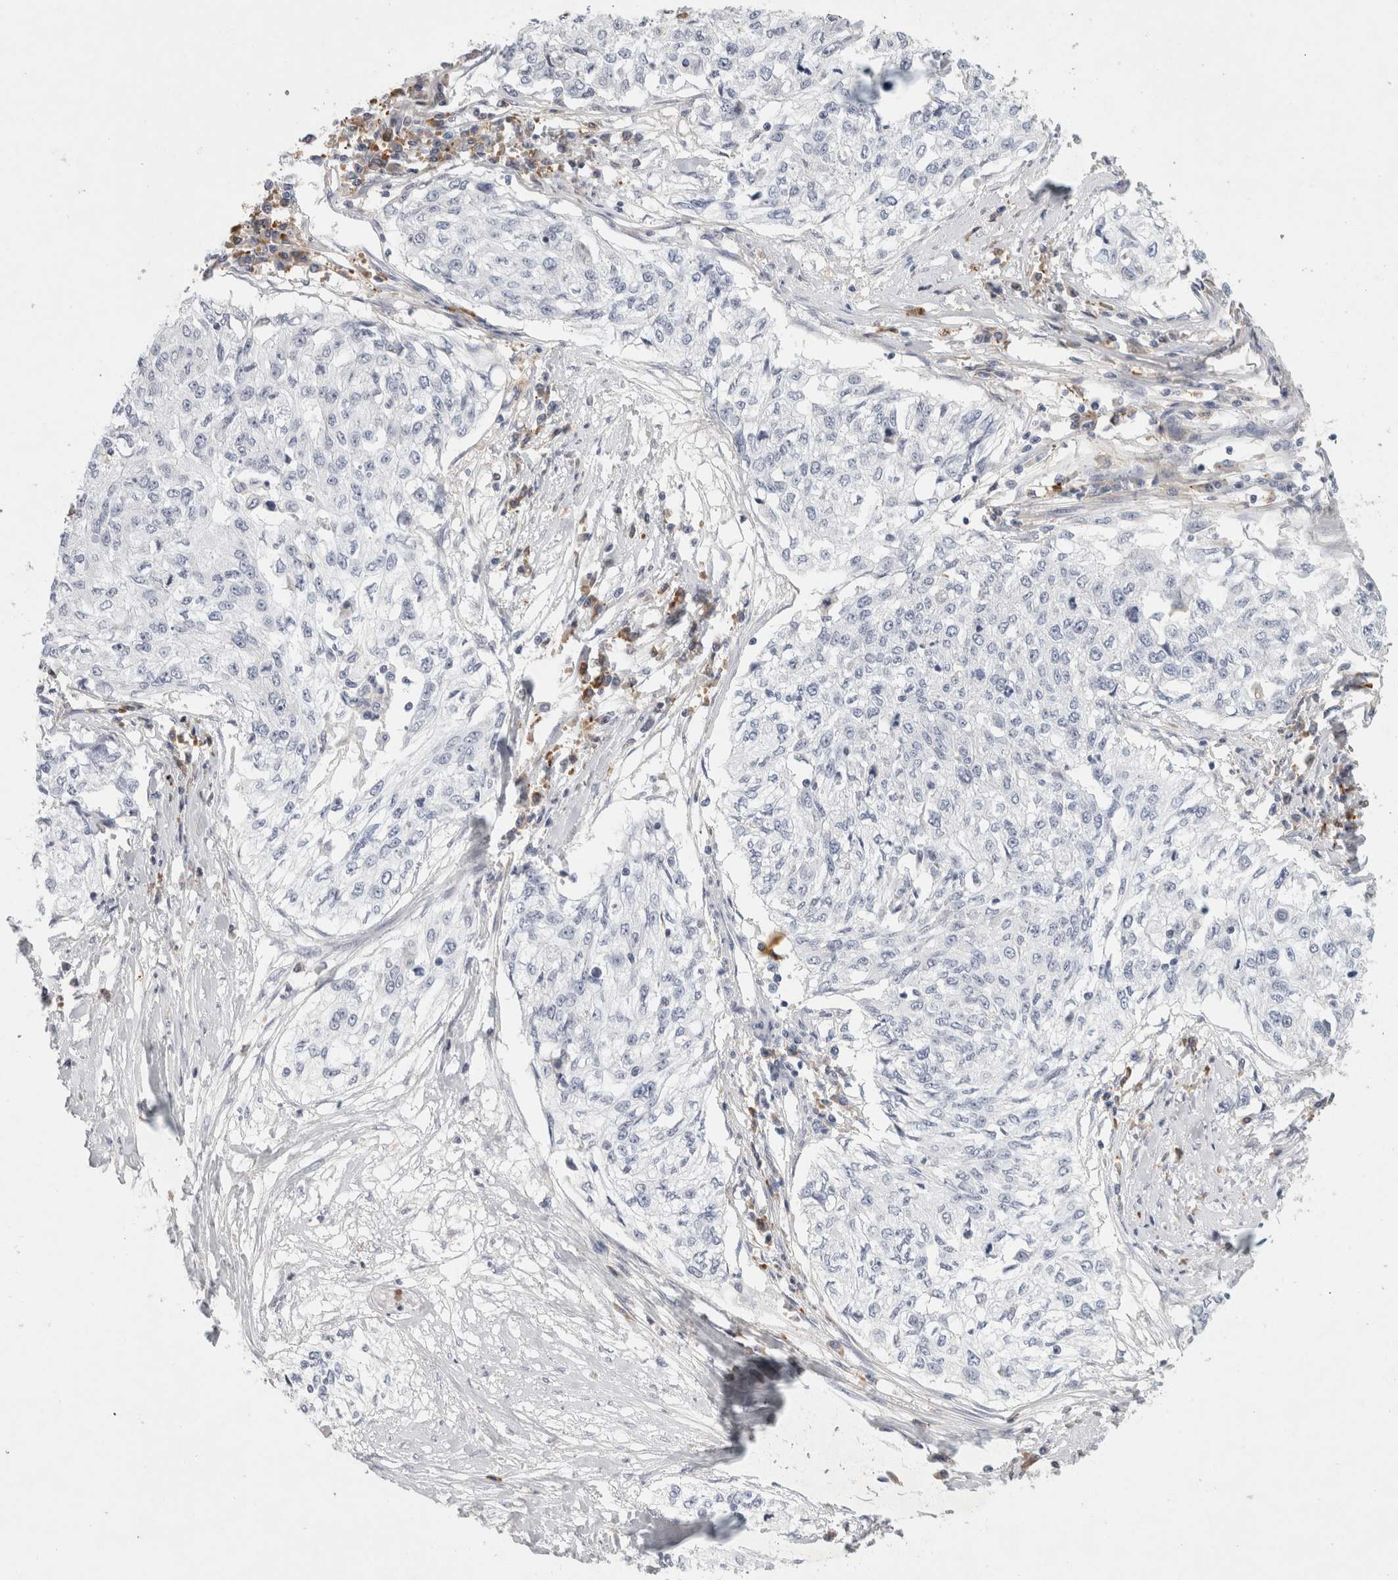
{"staining": {"intensity": "negative", "quantity": "none", "location": "none"}, "tissue": "cervical cancer", "cell_type": "Tumor cells", "image_type": "cancer", "snomed": [{"axis": "morphology", "description": "Squamous cell carcinoma, NOS"}, {"axis": "topography", "description": "Cervix"}], "caption": "This histopathology image is of cervical cancer stained with immunohistochemistry to label a protein in brown with the nuclei are counter-stained blue. There is no staining in tumor cells. The staining is performed using DAB (3,3'-diaminobenzidine) brown chromogen with nuclei counter-stained in using hematoxylin.", "gene": "FGL2", "patient": {"sex": "female", "age": 57}}